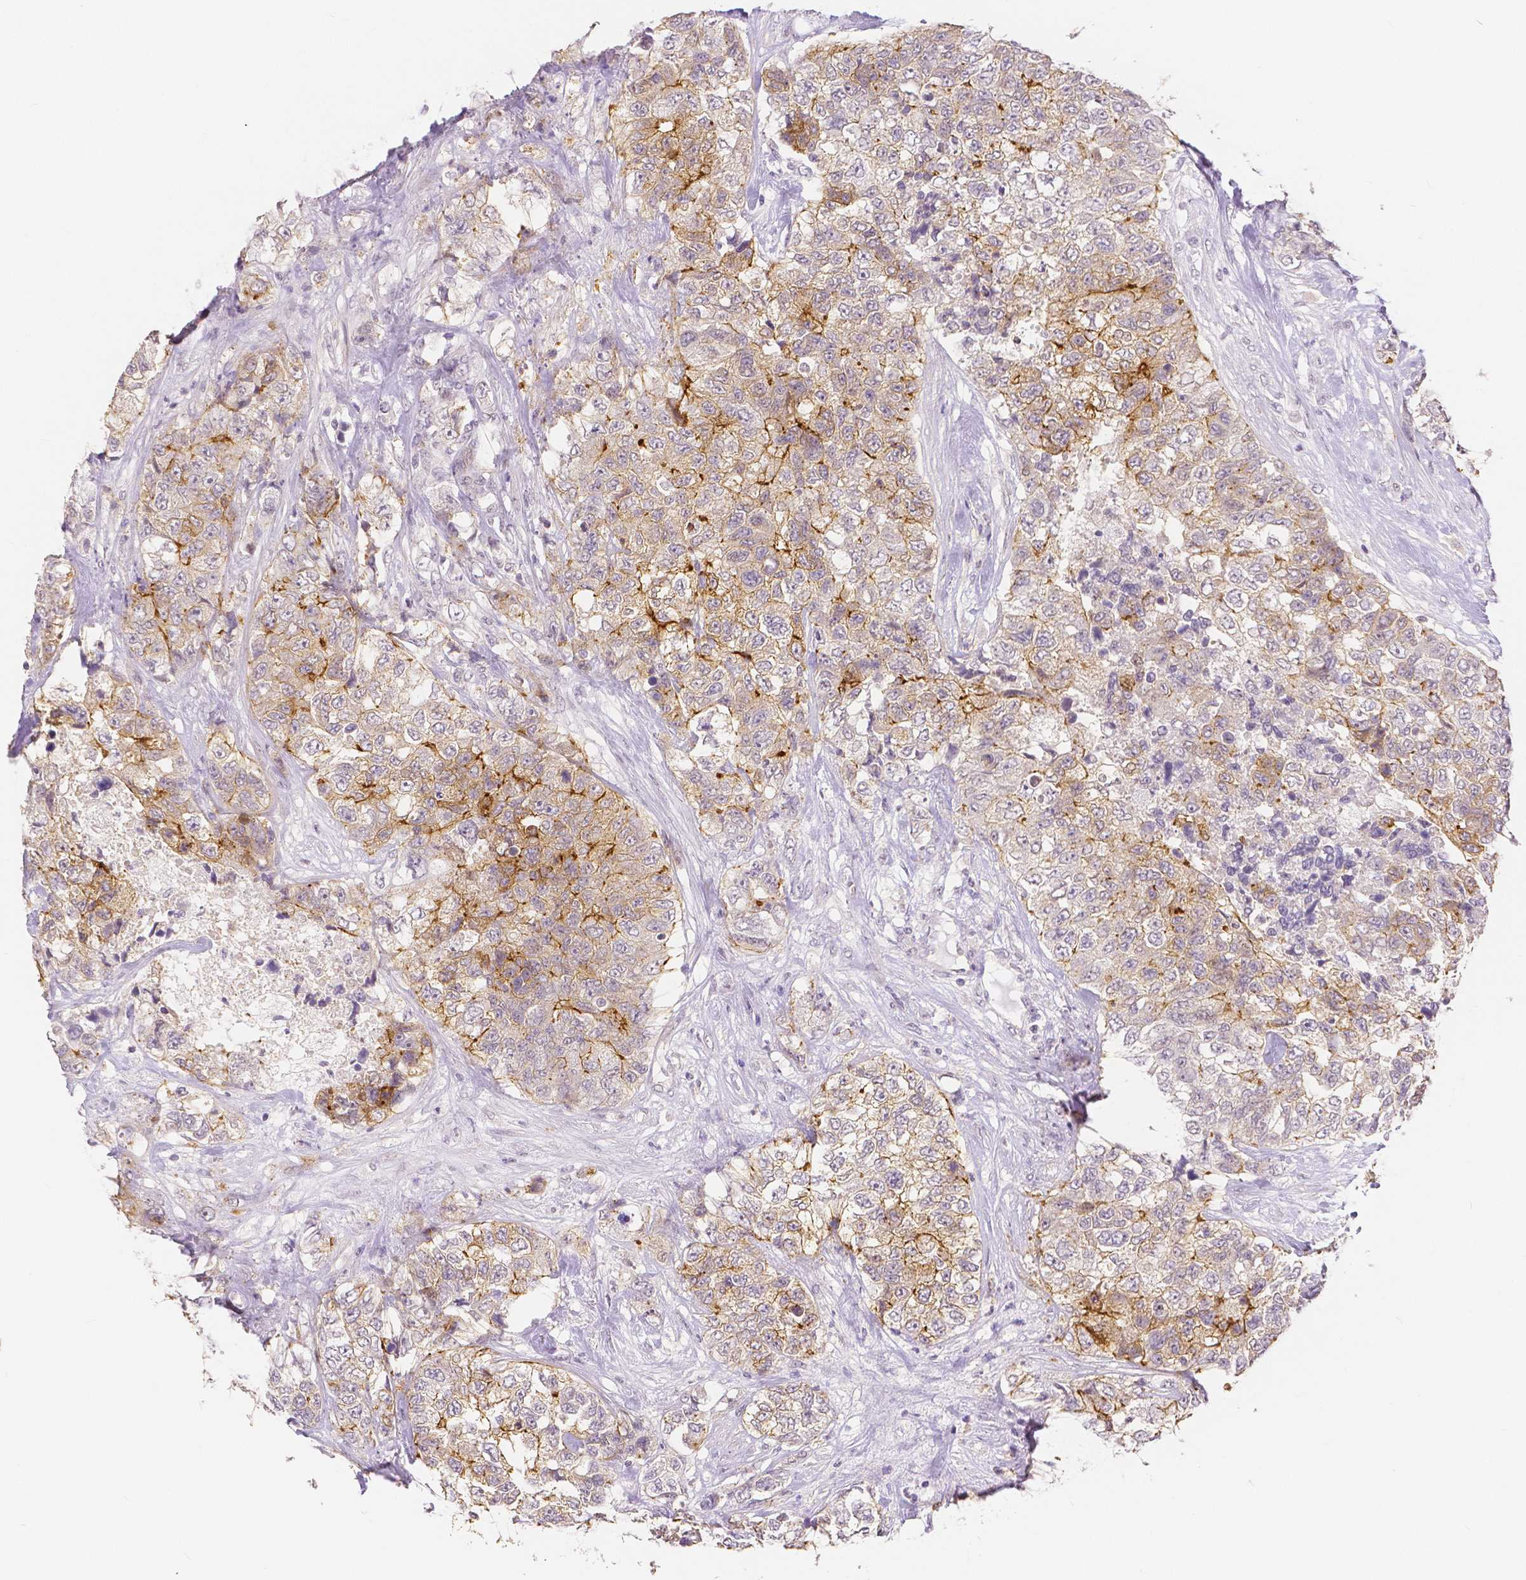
{"staining": {"intensity": "moderate", "quantity": "25%-75%", "location": "cytoplasmic/membranous"}, "tissue": "urothelial cancer", "cell_type": "Tumor cells", "image_type": "cancer", "snomed": [{"axis": "morphology", "description": "Urothelial carcinoma, High grade"}, {"axis": "topography", "description": "Urinary bladder"}], "caption": "Protein expression analysis of urothelial cancer reveals moderate cytoplasmic/membranous staining in approximately 25%-75% of tumor cells.", "gene": "OCLN", "patient": {"sex": "female", "age": 78}}